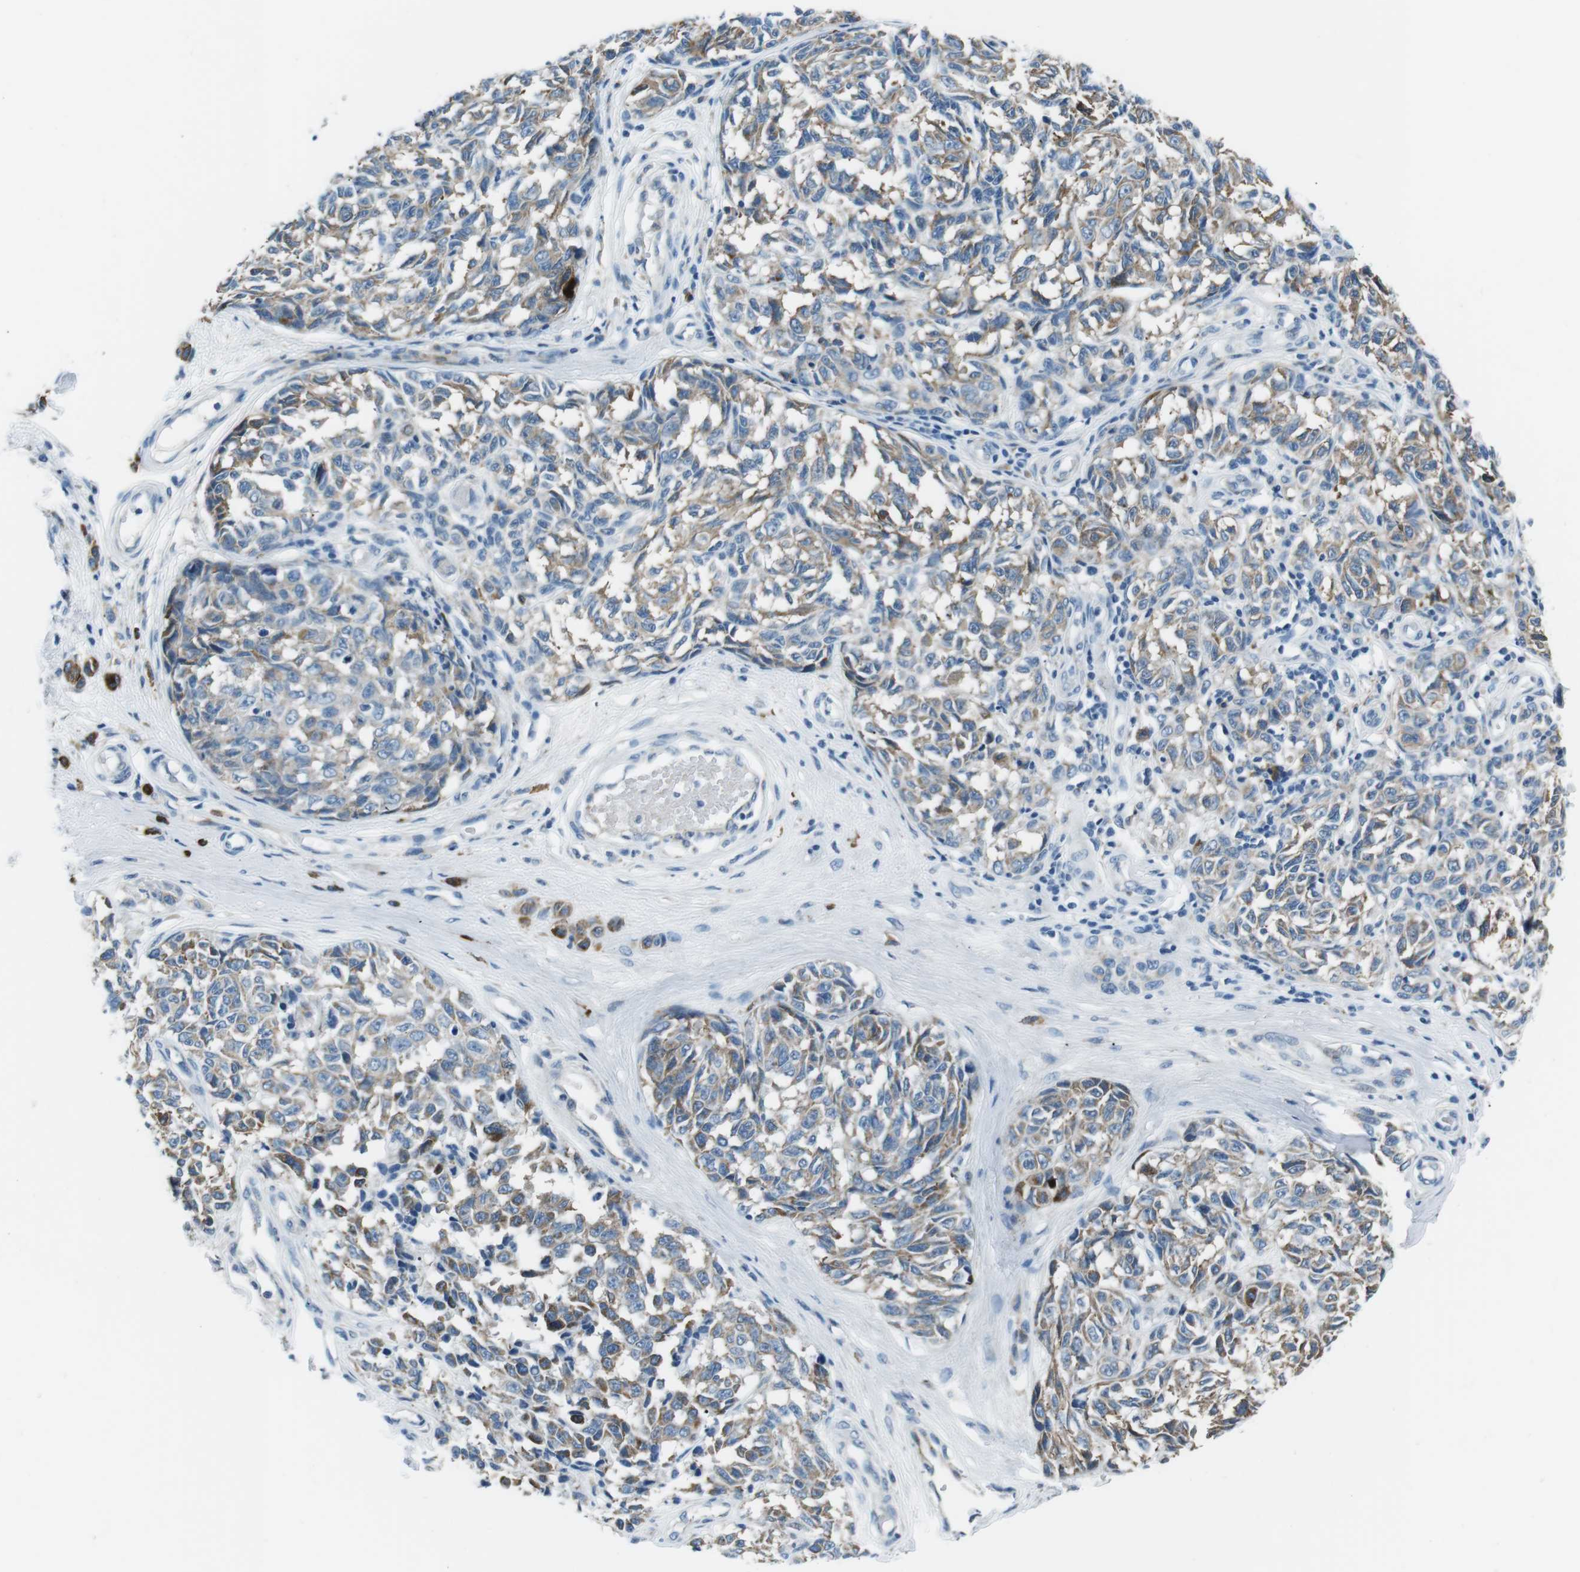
{"staining": {"intensity": "moderate", "quantity": "25%-75%", "location": "cytoplasmic/membranous"}, "tissue": "melanoma", "cell_type": "Tumor cells", "image_type": "cancer", "snomed": [{"axis": "morphology", "description": "Malignant melanoma, NOS"}, {"axis": "topography", "description": "Skin"}], "caption": "Protein analysis of malignant melanoma tissue shows moderate cytoplasmic/membranous expression in approximately 25%-75% of tumor cells. Ihc stains the protein in brown and the nuclei are stained blue.", "gene": "CSF2RA", "patient": {"sex": "female", "age": 64}}